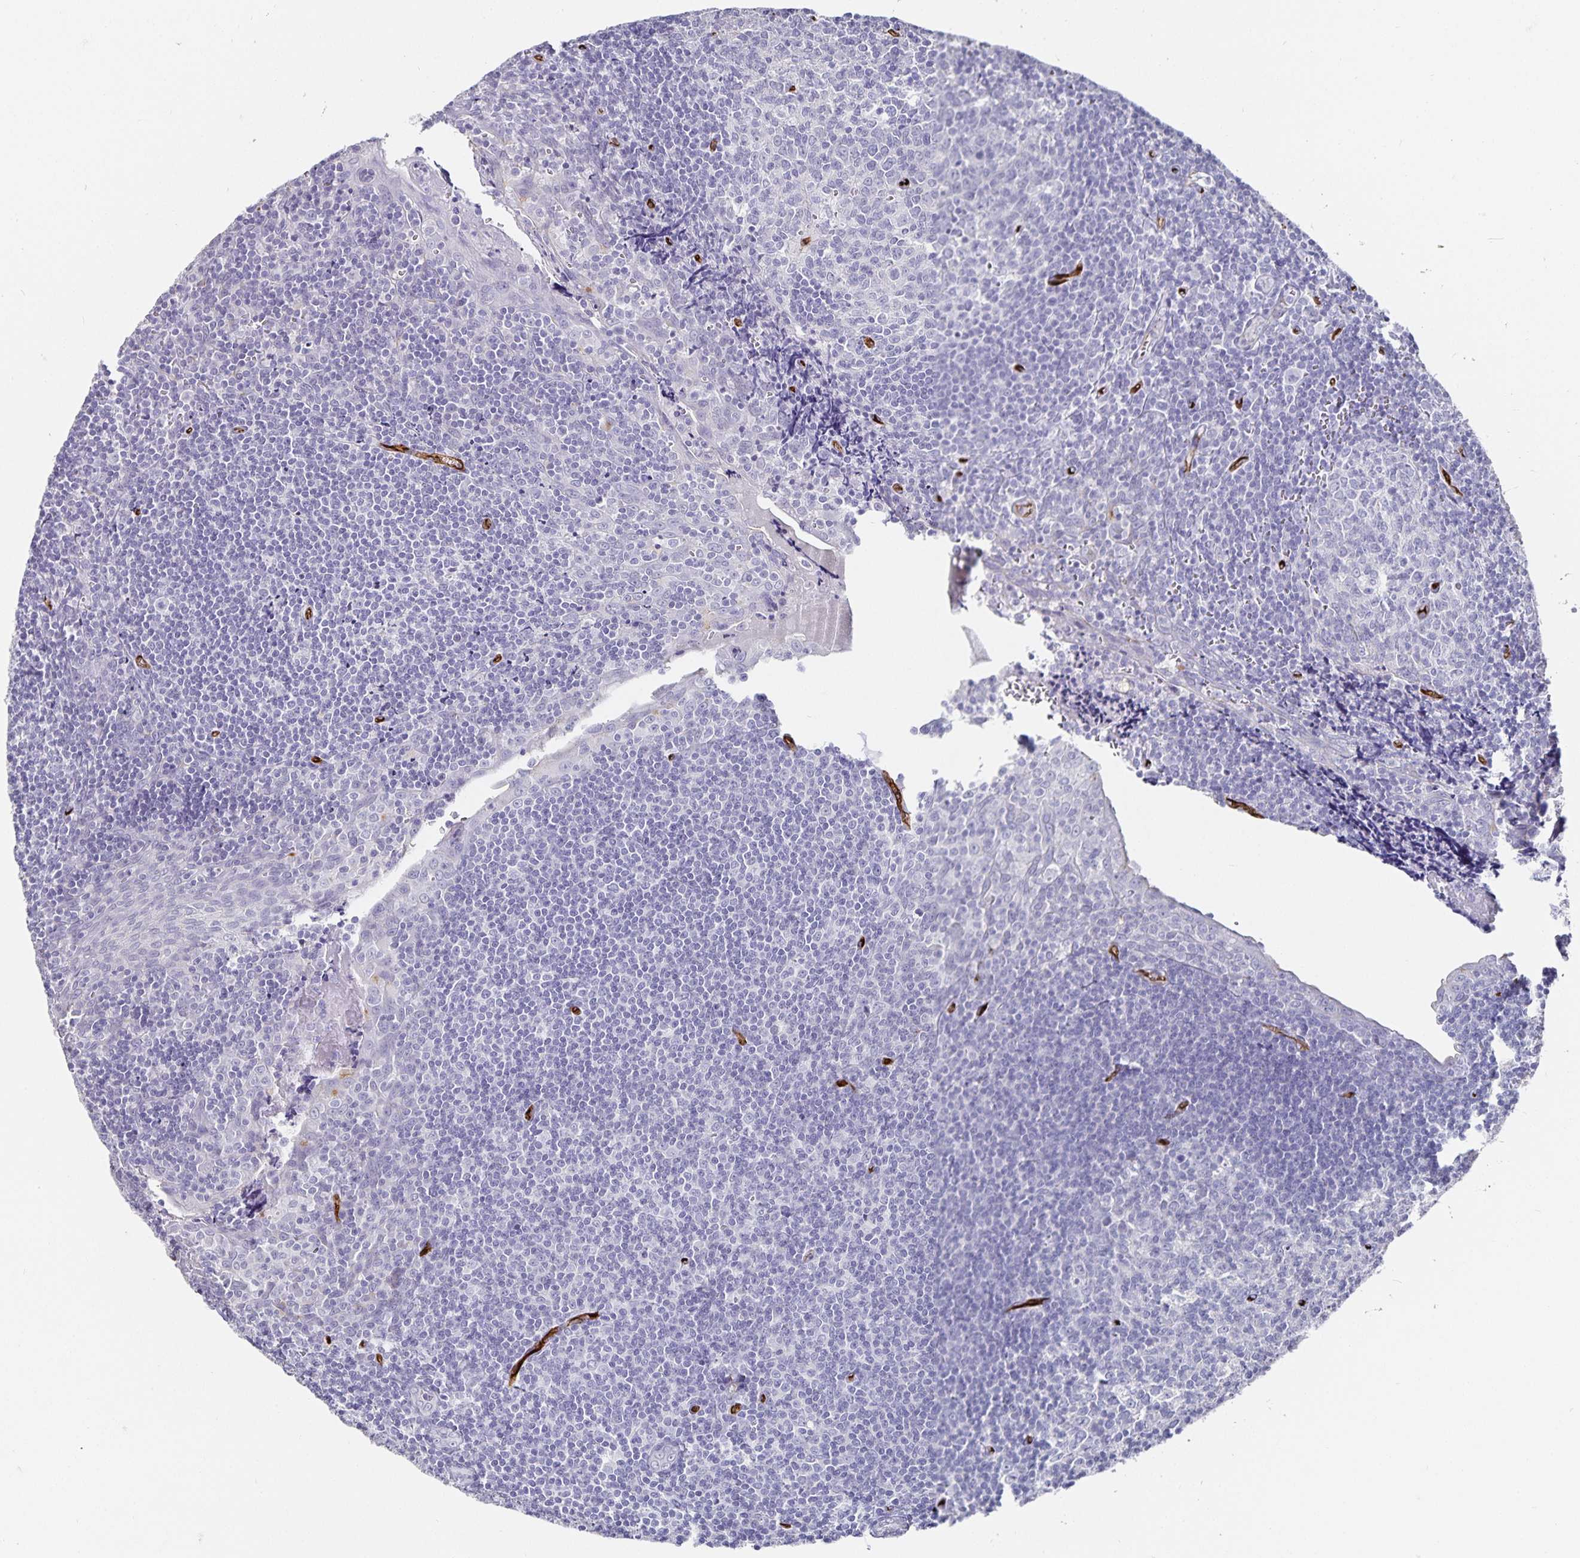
{"staining": {"intensity": "negative", "quantity": "none", "location": "none"}, "tissue": "tonsil", "cell_type": "Germinal center cells", "image_type": "normal", "snomed": [{"axis": "morphology", "description": "Normal tissue, NOS"}, {"axis": "morphology", "description": "Inflammation, NOS"}, {"axis": "topography", "description": "Tonsil"}], "caption": "High magnification brightfield microscopy of normal tonsil stained with DAB (3,3'-diaminobenzidine) (brown) and counterstained with hematoxylin (blue): germinal center cells show no significant staining.", "gene": "PODXL", "patient": {"sex": "female", "age": 31}}